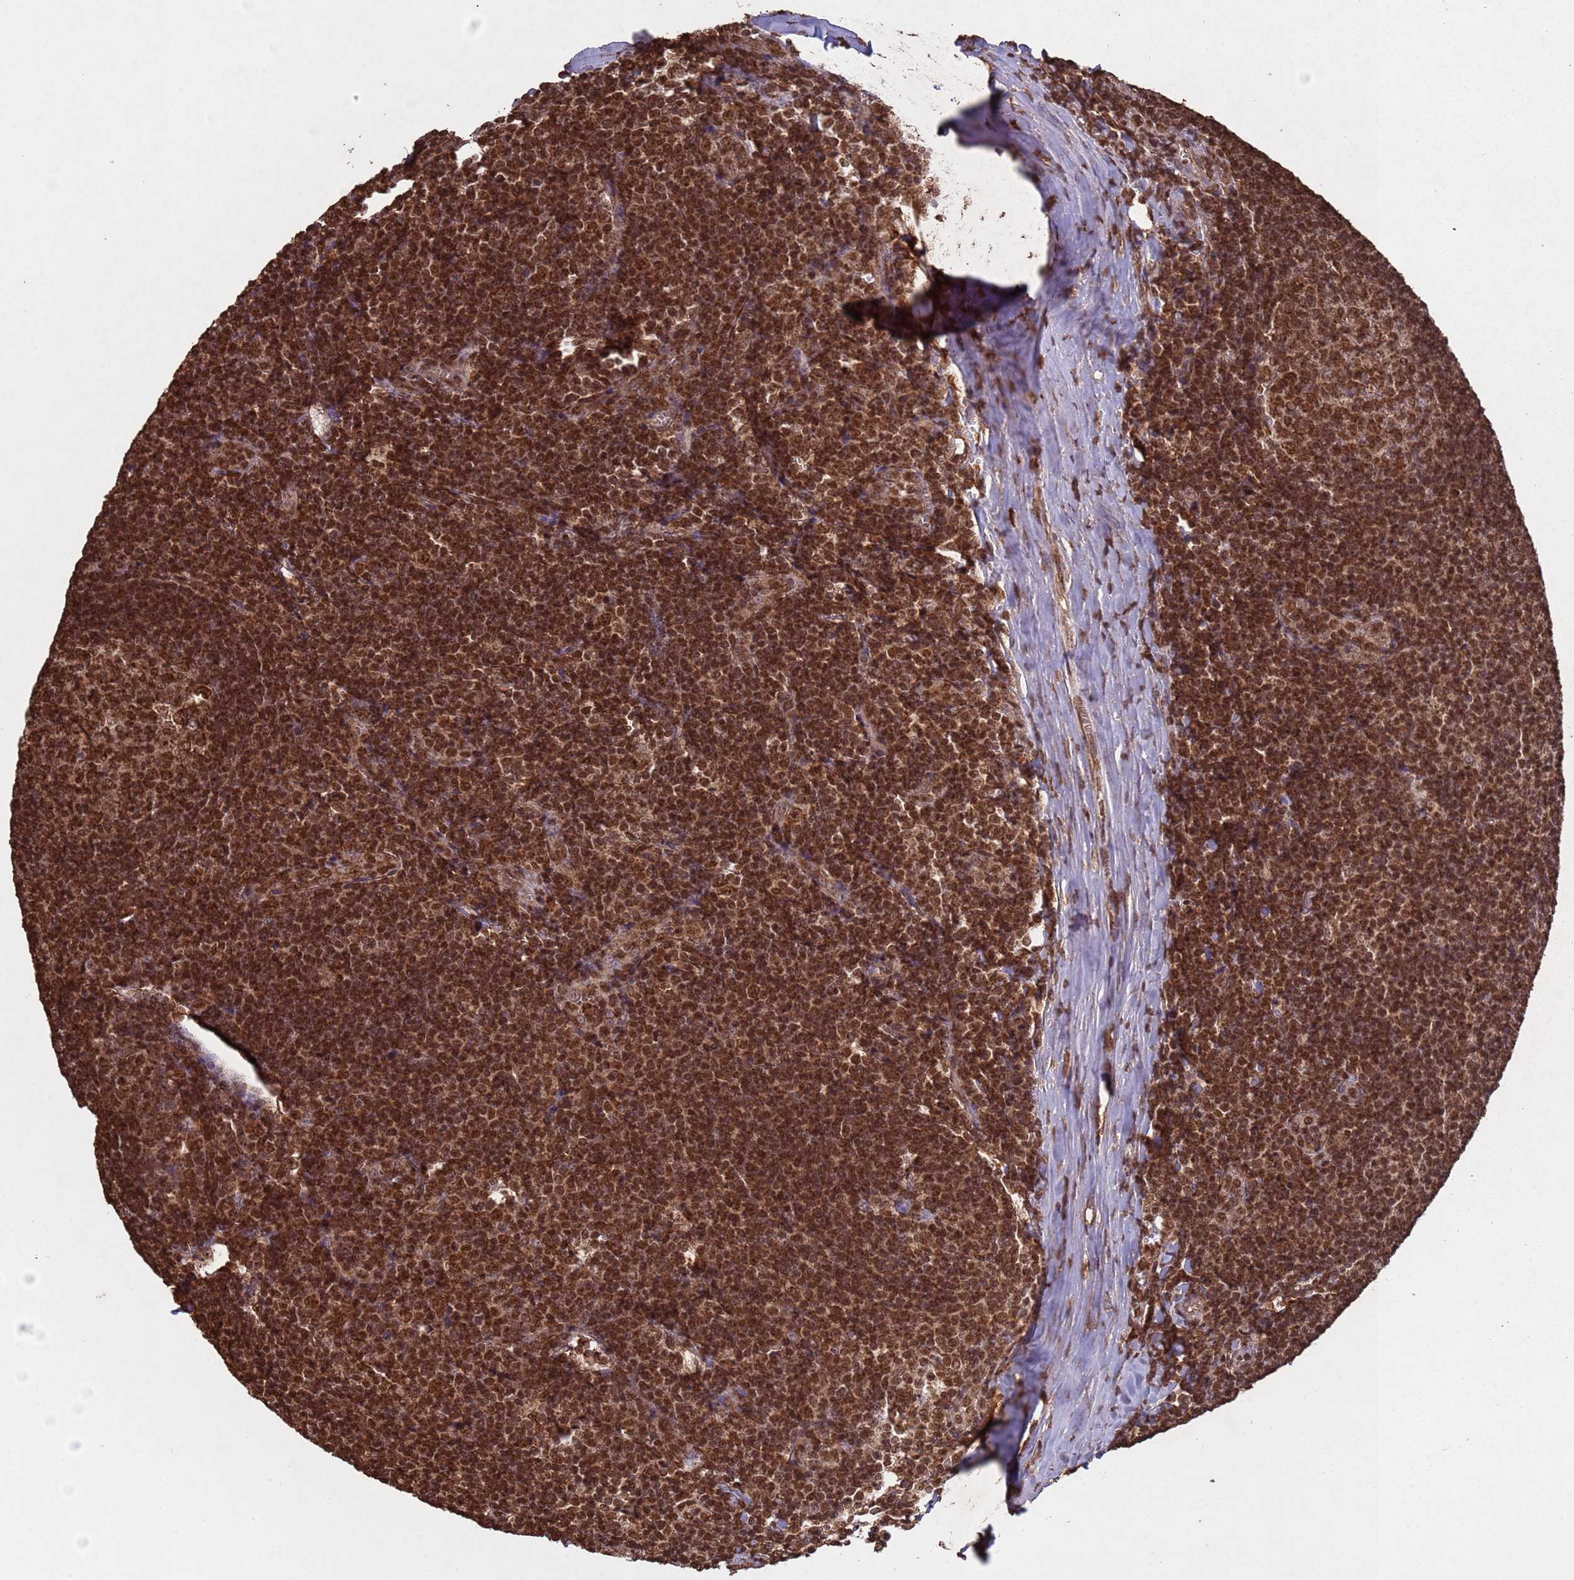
{"staining": {"intensity": "strong", "quantity": ">75%", "location": "cytoplasmic/membranous,nuclear"}, "tissue": "tonsil", "cell_type": "Germinal center cells", "image_type": "normal", "snomed": [{"axis": "morphology", "description": "Normal tissue, NOS"}, {"axis": "topography", "description": "Tonsil"}], "caption": "DAB immunohistochemical staining of unremarkable tonsil exhibits strong cytoplasmic/membranous,nuclear protein positivity in approximately >75% of germinal center cells. (IHC, brightfield microscopy, high magnification).", "gene": "HDAC10", "patient": {"sex": "male", "age": 27}}